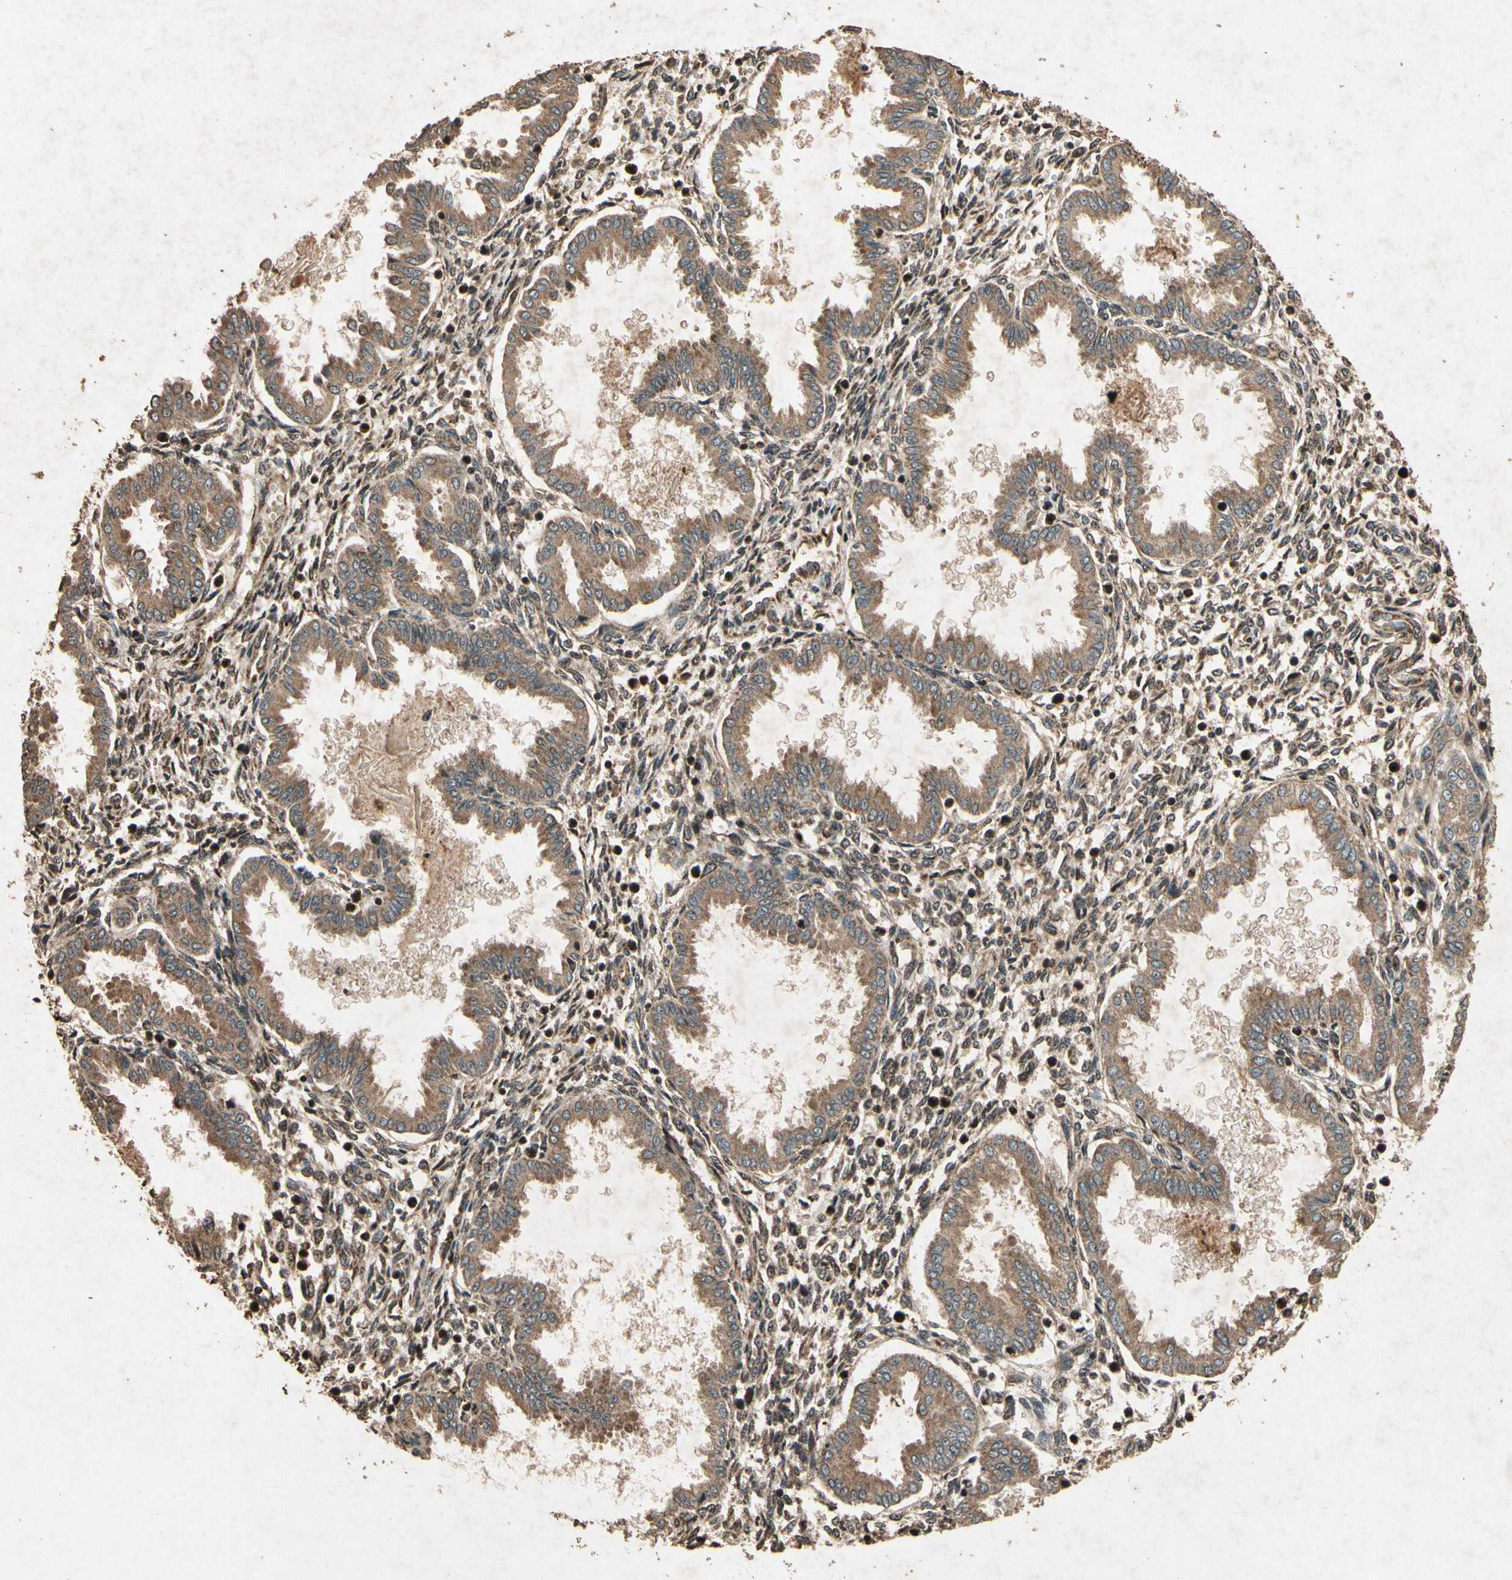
{"staining": {"intensity": "moderate", "quantity": ">75%", "location": "cytoplasmic/membranous"}, "tissue": "endometrium", "cell_type": "Cells in endometrial stroma", "image_type": "normal", "snomed": [{"axis": "morphology", "description": "Normal tissue, NOS"}, {"axis": "topography", "description": "Endometrium"}], "caption": "Endometrium stained with IHC demonstrates moderate cytoplasmic/membranous expression in approximately >75% of cells in endometrial stroma. Immunohistochemistry (ihc) stains the protein in brown and the nuclei are stained blue.", "gene": "TXN2", "patient": {"sex": "female", "age": 33}}